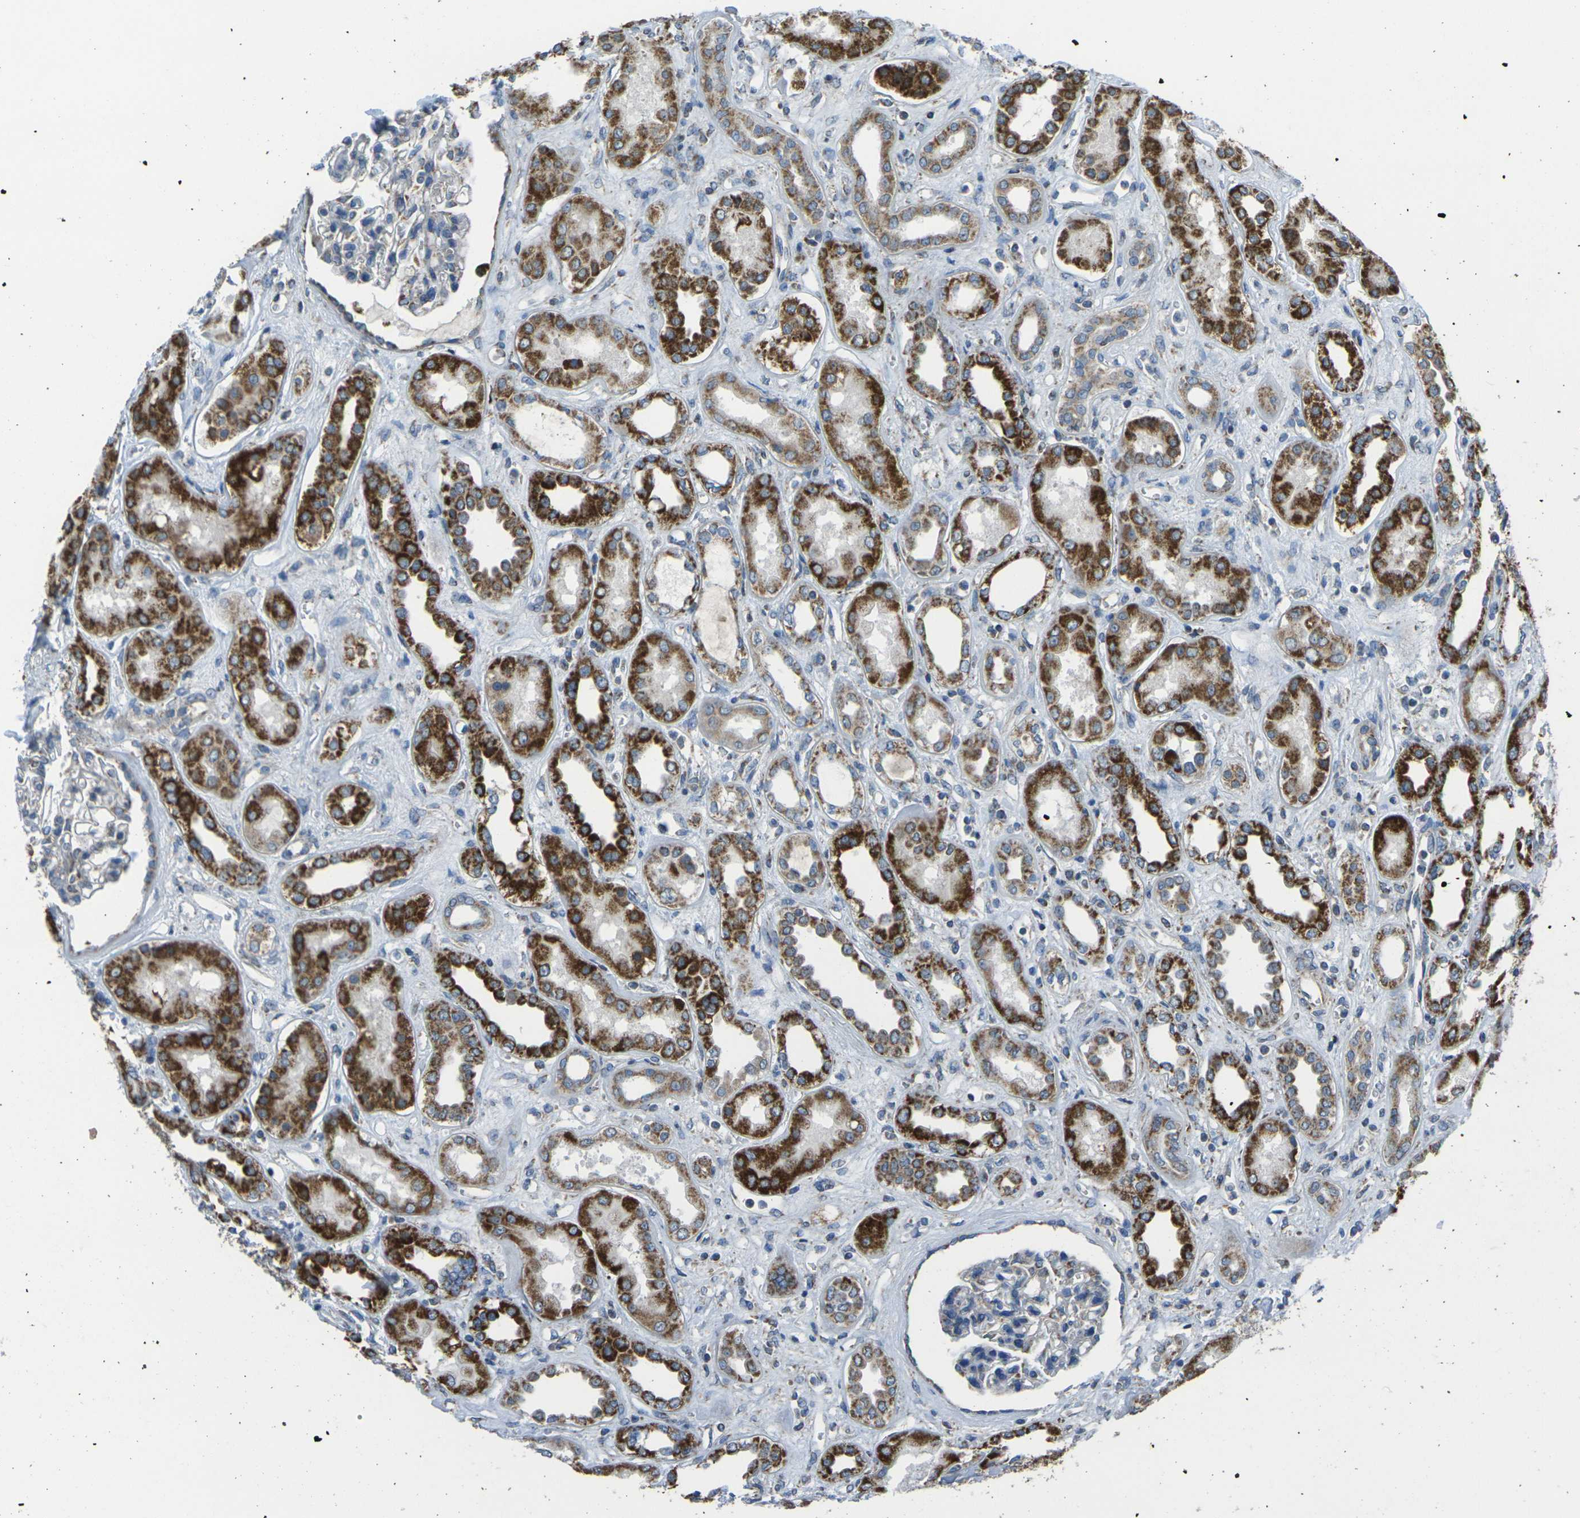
{"staining": {"intensity": "weak", "quantity": "<25%", "location": "cytoplasmic/membranous"}, "tissue": "kidney", "cell_type": "Cells in glomeruli", "image_type": "normal", "snomed": [{"axis": "morphology", "description": "Normal tissue, NOS"}, {"axis": "topography", "description": "Kidney"}], "caption": "Cells in glomeruli show no significant positivity in benign kidney. (DAB IHC, high magnification).", "gene": "TMEM120B", "patient": {"sex": "male", "age": 59}}